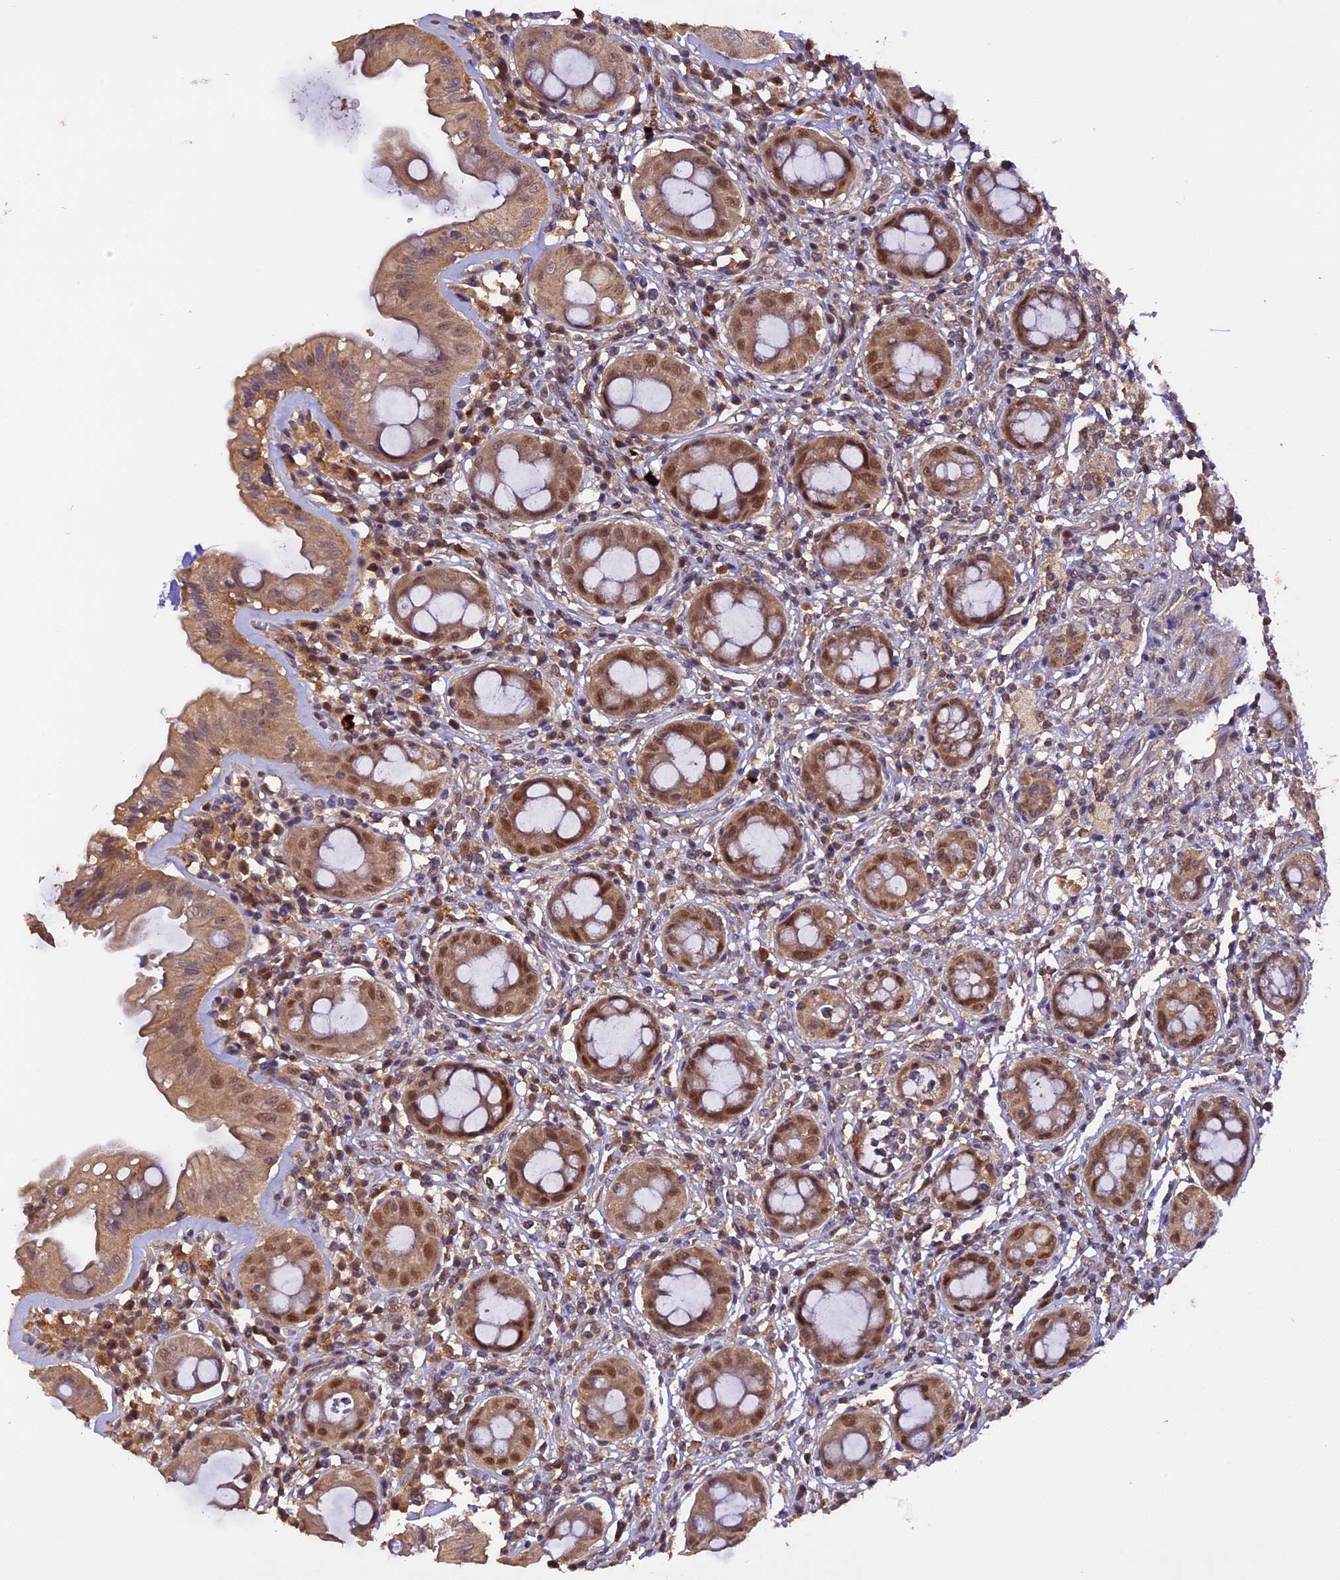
{"staining": {"intensity": "moderate", "quantity": ">75%", "location": "cytoplasmic/membranous,nuclear"}, "tissue": "rectum", "cell_type": "Glandular cells", "image_type": "normal", "snomed": [{"axis": "morphology", "description": "Normal tissue, NOS"}, {"axis": "topography", "description": "Rectum"}], "caption": "An immunohistochemistry (IHC) photomicrograph of normal tissue is shown. Protein staining in brown labels moderate cytoplasmic/membranous,nuclear positivity in rectum within glandular cells. (DAB (3,3'-diaminobenzidine) = brown stain, brightfield microscopy at high magnification).", "gene": "TRMT1", "patient": {"sex": "female", "age": 57}}